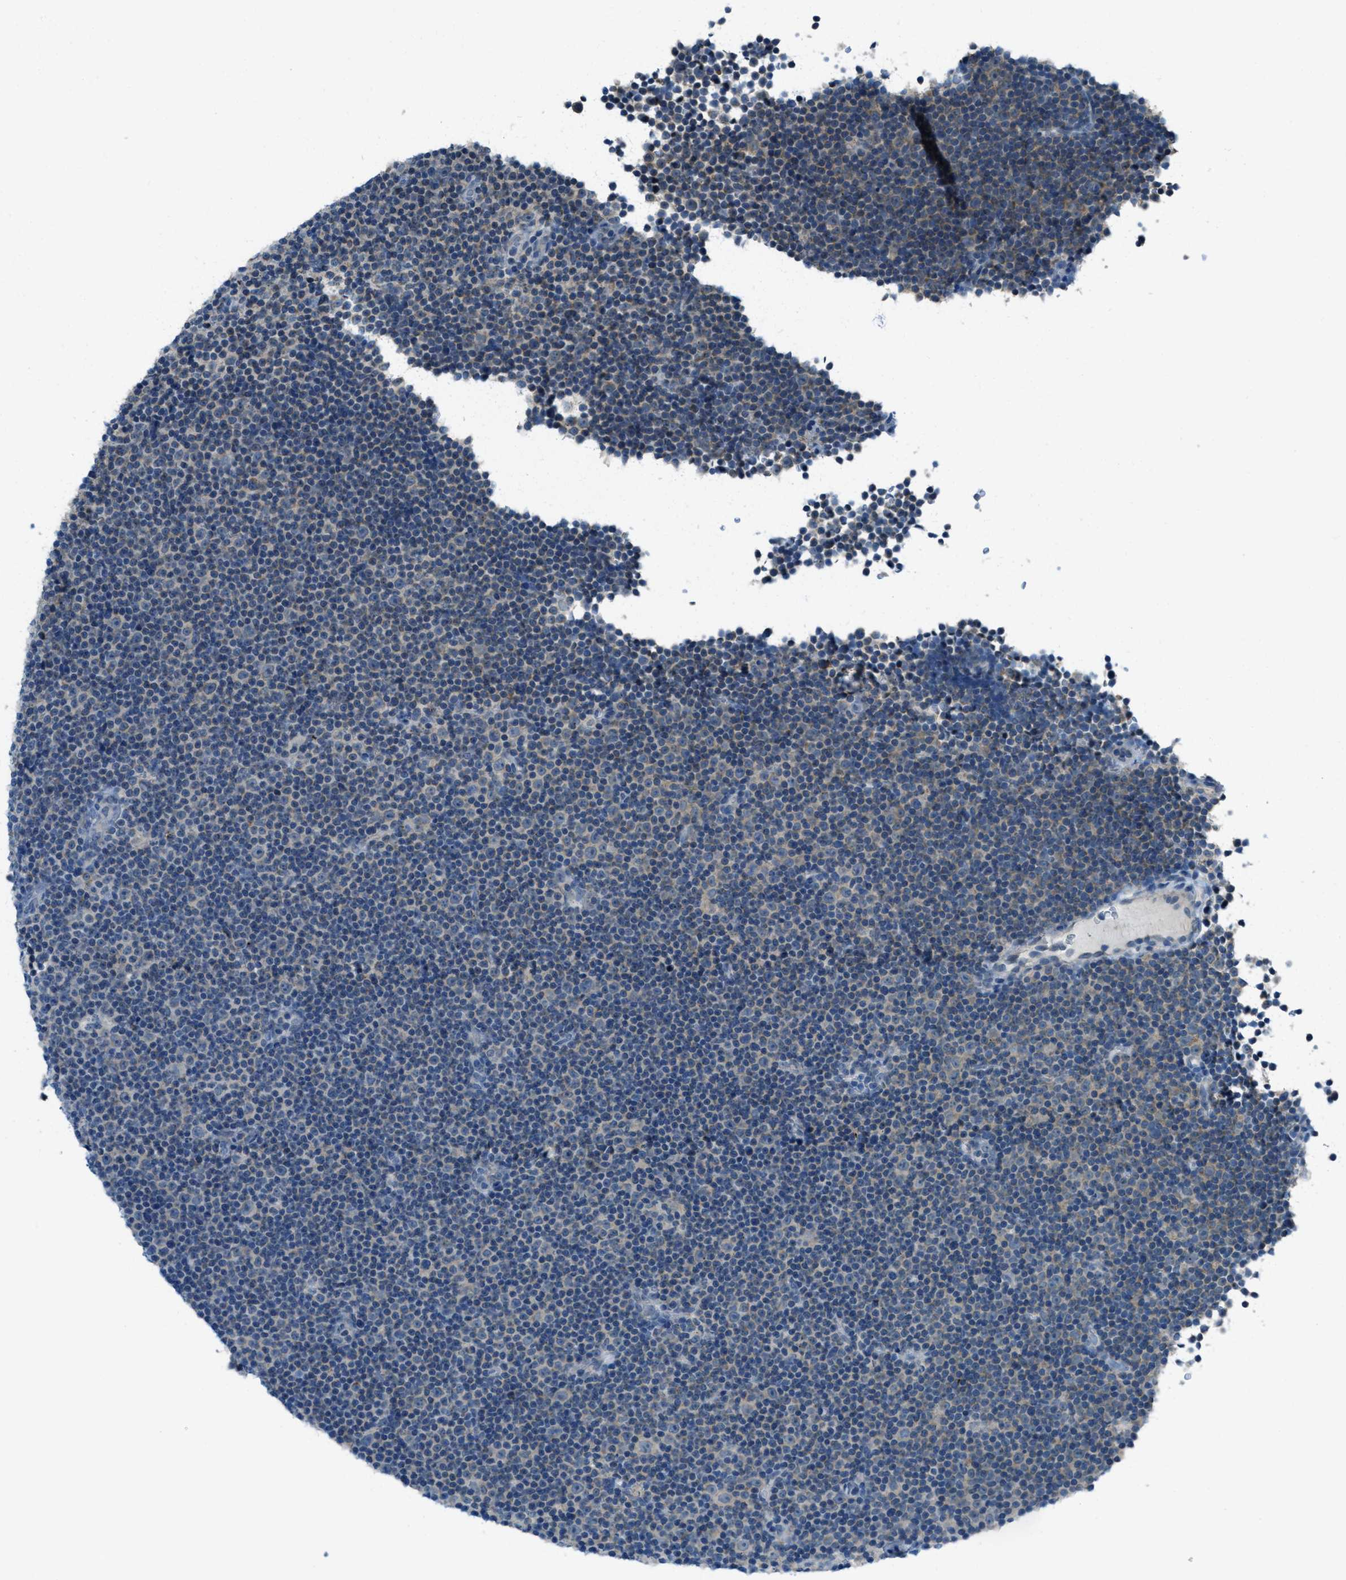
{"staining": {"intensity": "negative", "quantity": "none", "location": "none"}, "tissue": "lymphoma", "cell_type": "Tumor cells", "image_type": "cancer", "snomed": [{"axis": "morphology", "description": "Malignant lymphoma, non-Hodgkin's type, Low grade"}, {"axis": "topography", "description": "Lymph node"}], "caption": "Tumor cells show no significant protein staining in lymphoma.", "gene": "CDON", "patient": {"sex": "female", "age": 67}}